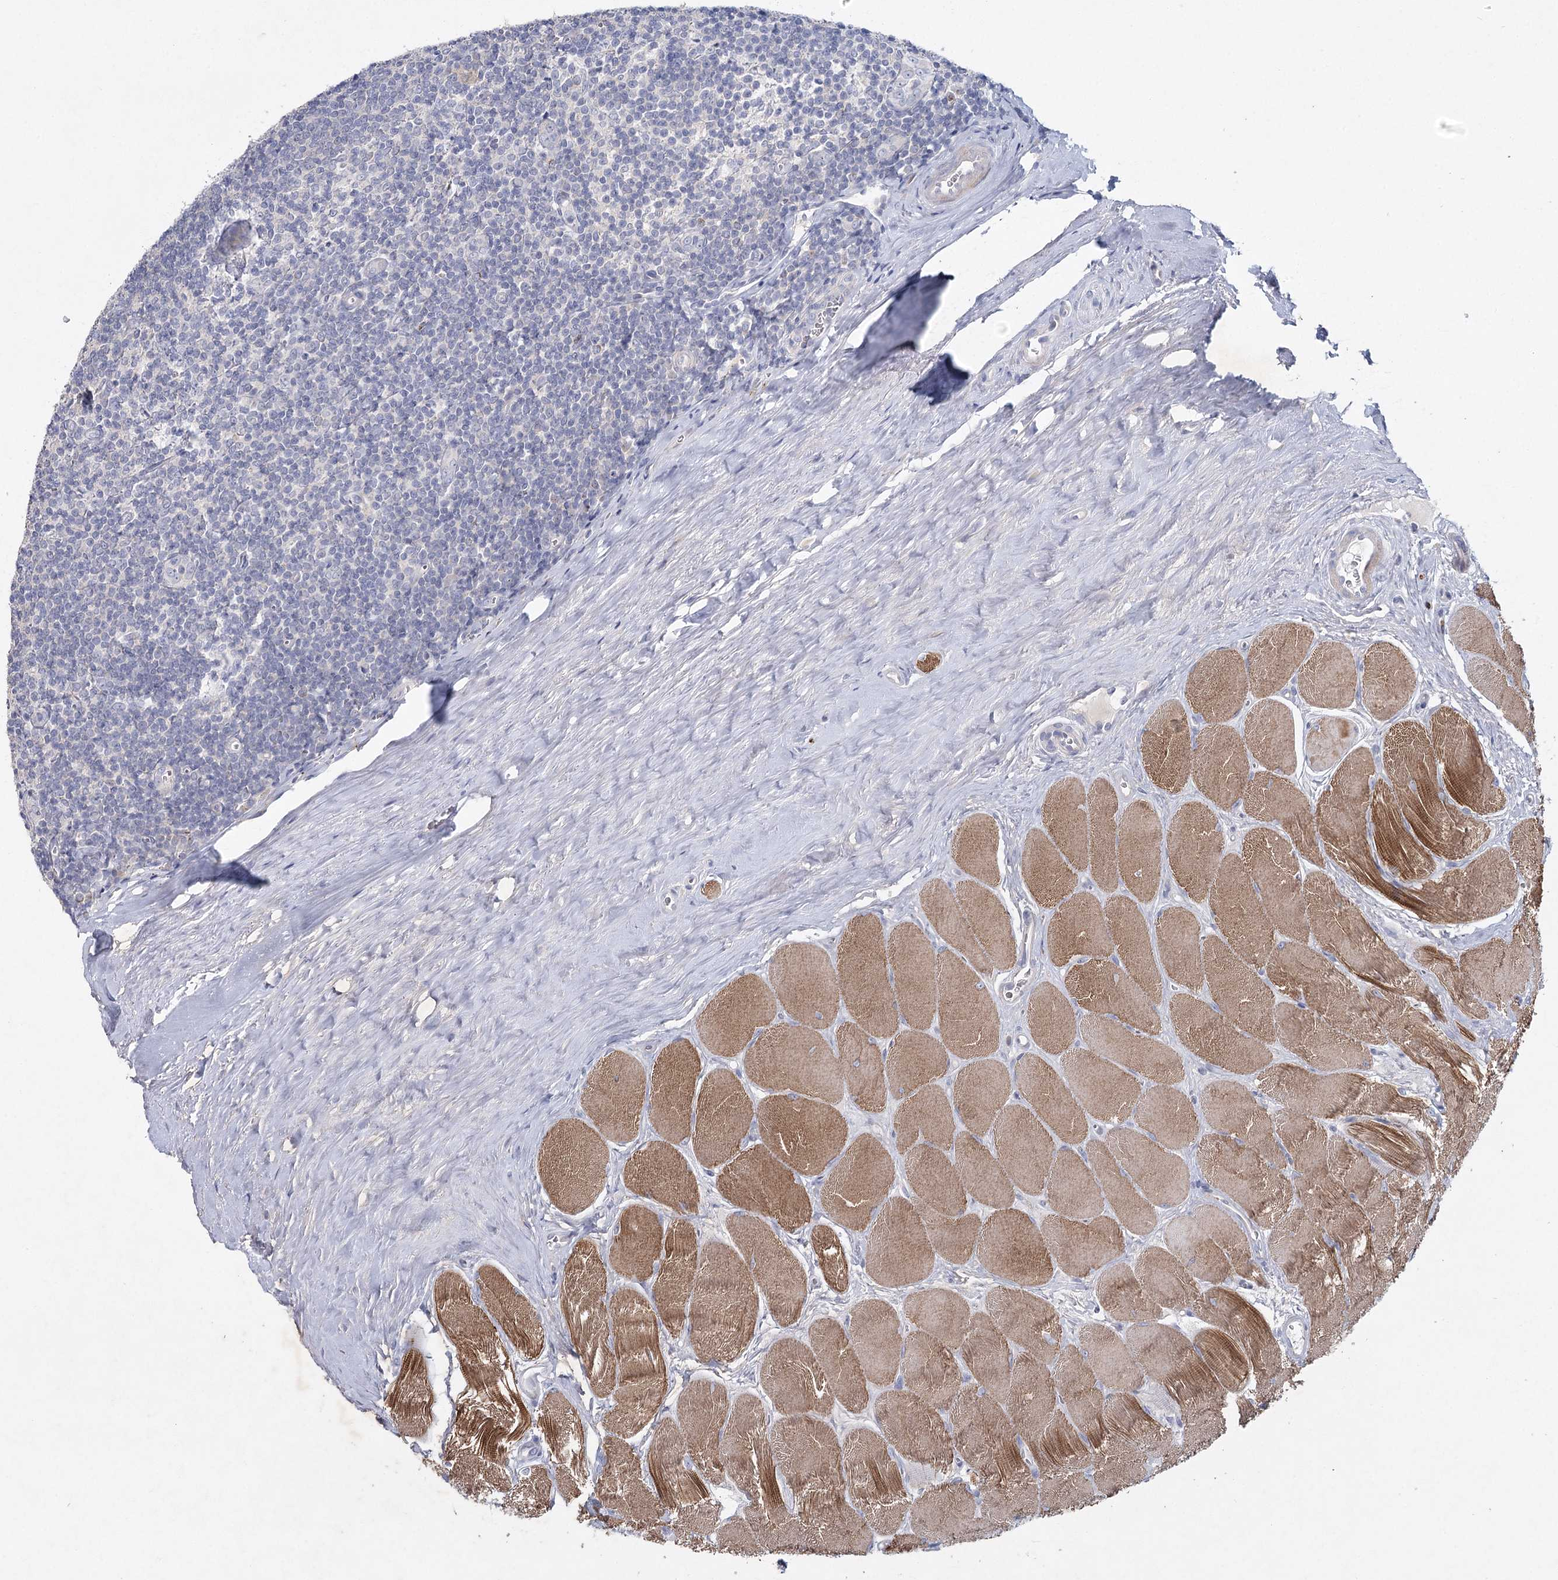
{"staining": {"intensity": "negative", "quantity": "none", "location": "none"}, "tissue": "tonsil", "cell_type": "Germinal center cells", "image_type": "normal", "snomed": [{"axis": "morphology", "description": "Normal tissue, NOS"}, {"axis": "topography", "description": "Tonsil"}], "caption": "An IHC photomicrograph of unremarkable tonsil is shown. There is no staining in germinal center cells of tonsil.", "gene": "MAP3K13", "patient": {"sex": "male", "age": 27}}